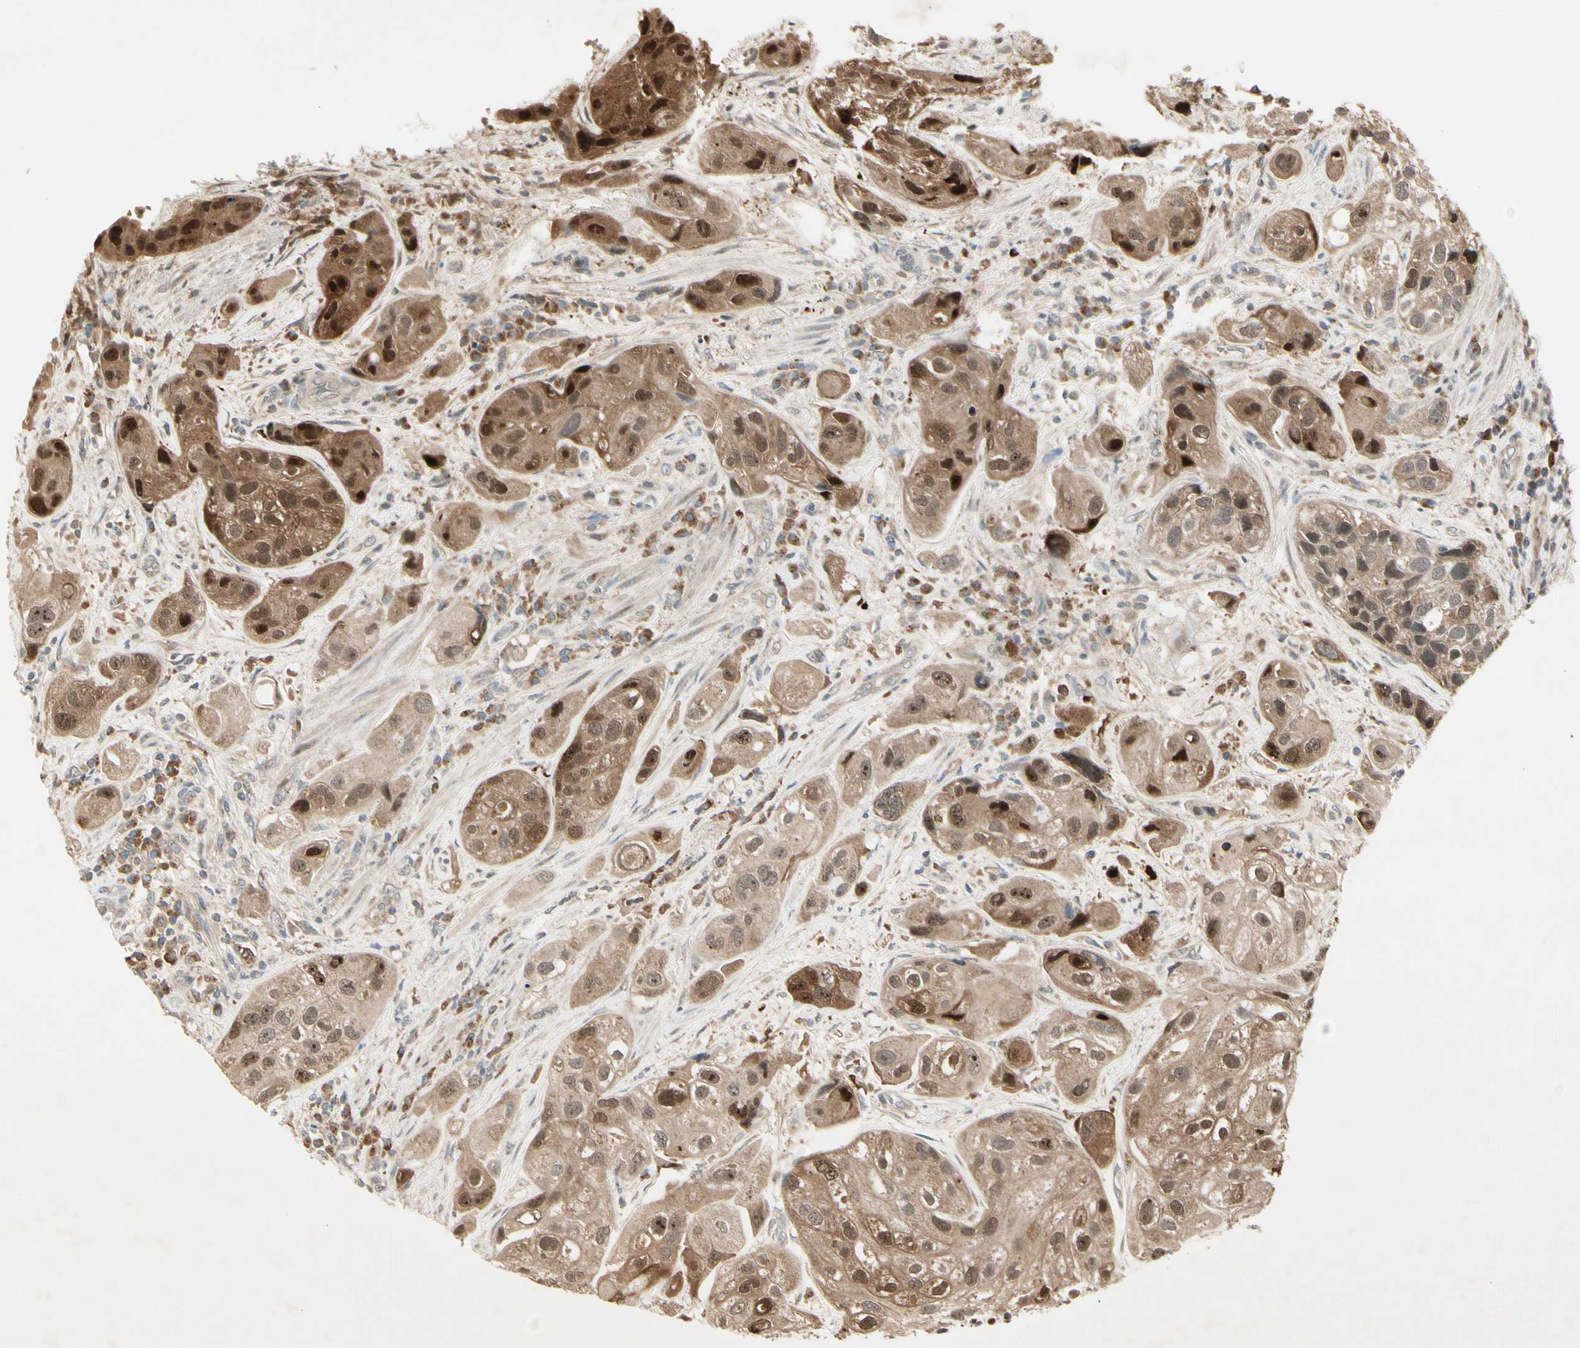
{"staining": {"intensity": "strong", "quantity": ">75%", "location": "cytoplasmic/membranous,nuclear"}, "tissue": "urothelial cancer", "cell_type": "Tumor cells", "image_type": "cancer", "snomed": [{"axis": "morphology", "description": "Urothelial carcinoma, High grade"}, {"axis": "topography", "description": "Urinary bladder"}], "caption": "A micrograph showing strong cytoplasmic/membranous and nuclear staining in about >75% of tumor cells in urothelial cancer, as visualized by brown immunohistochemical staining.", "gene": "FHDC1", "patient": {"sex": "female", "age": 64}}